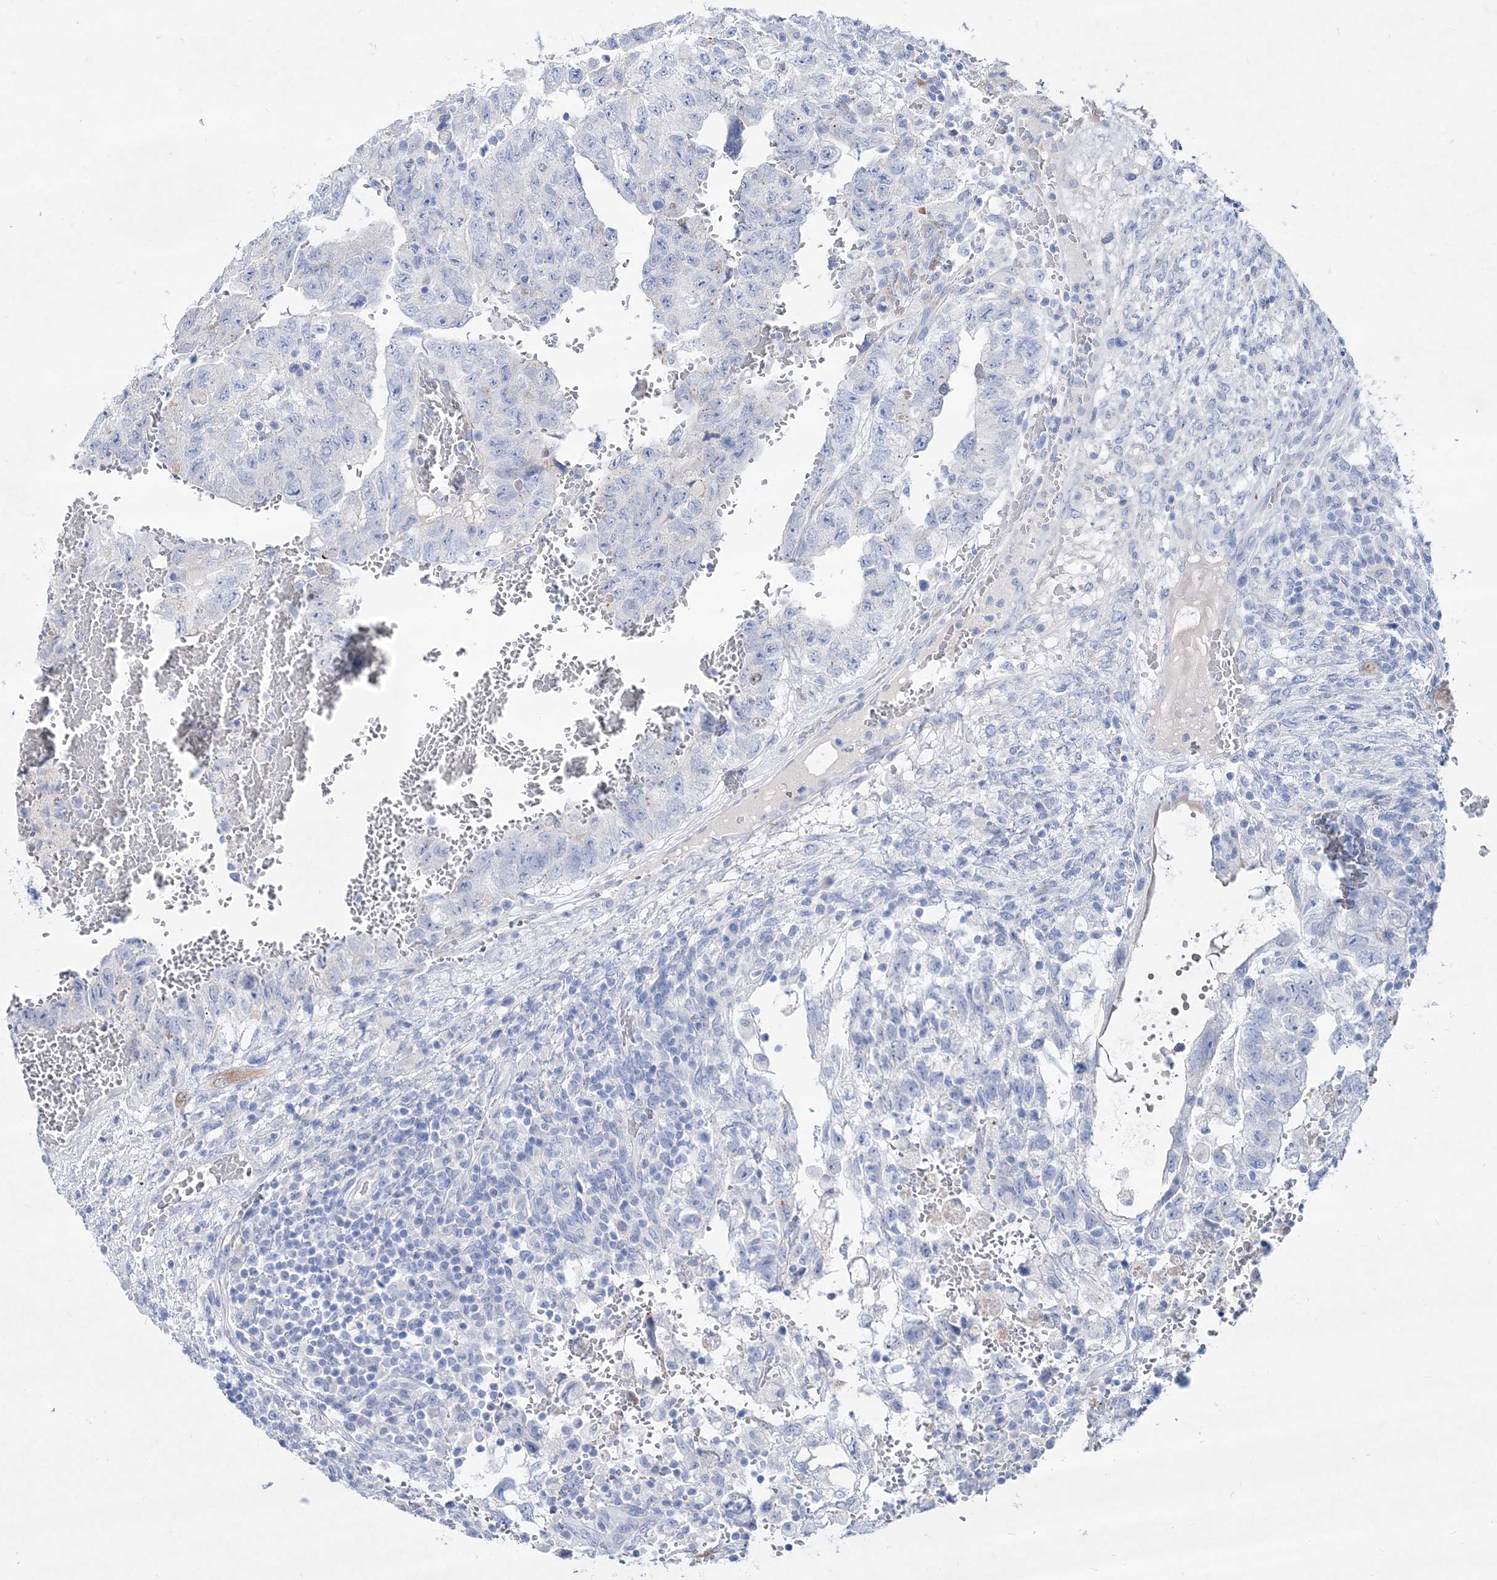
{"staining": {"intensity": "negative", "quantity": "none", "location": "none"}, "tissue": "testis cancer", "cell_type": "Tumor cells", "image_type": "cancer", "snomed": [{"axis": "morphology", "description": "Carcinoma, Embryonal, NOS"}, {"axis": "topography", "description": "Testis"}], "caption": "Protein analysis of testis cancer (embryonal carcinoma) demonstrates no significant positivity in tumor cells.", "gene": "SPINK7", "patient": {"sex": "male", "age": 36}}